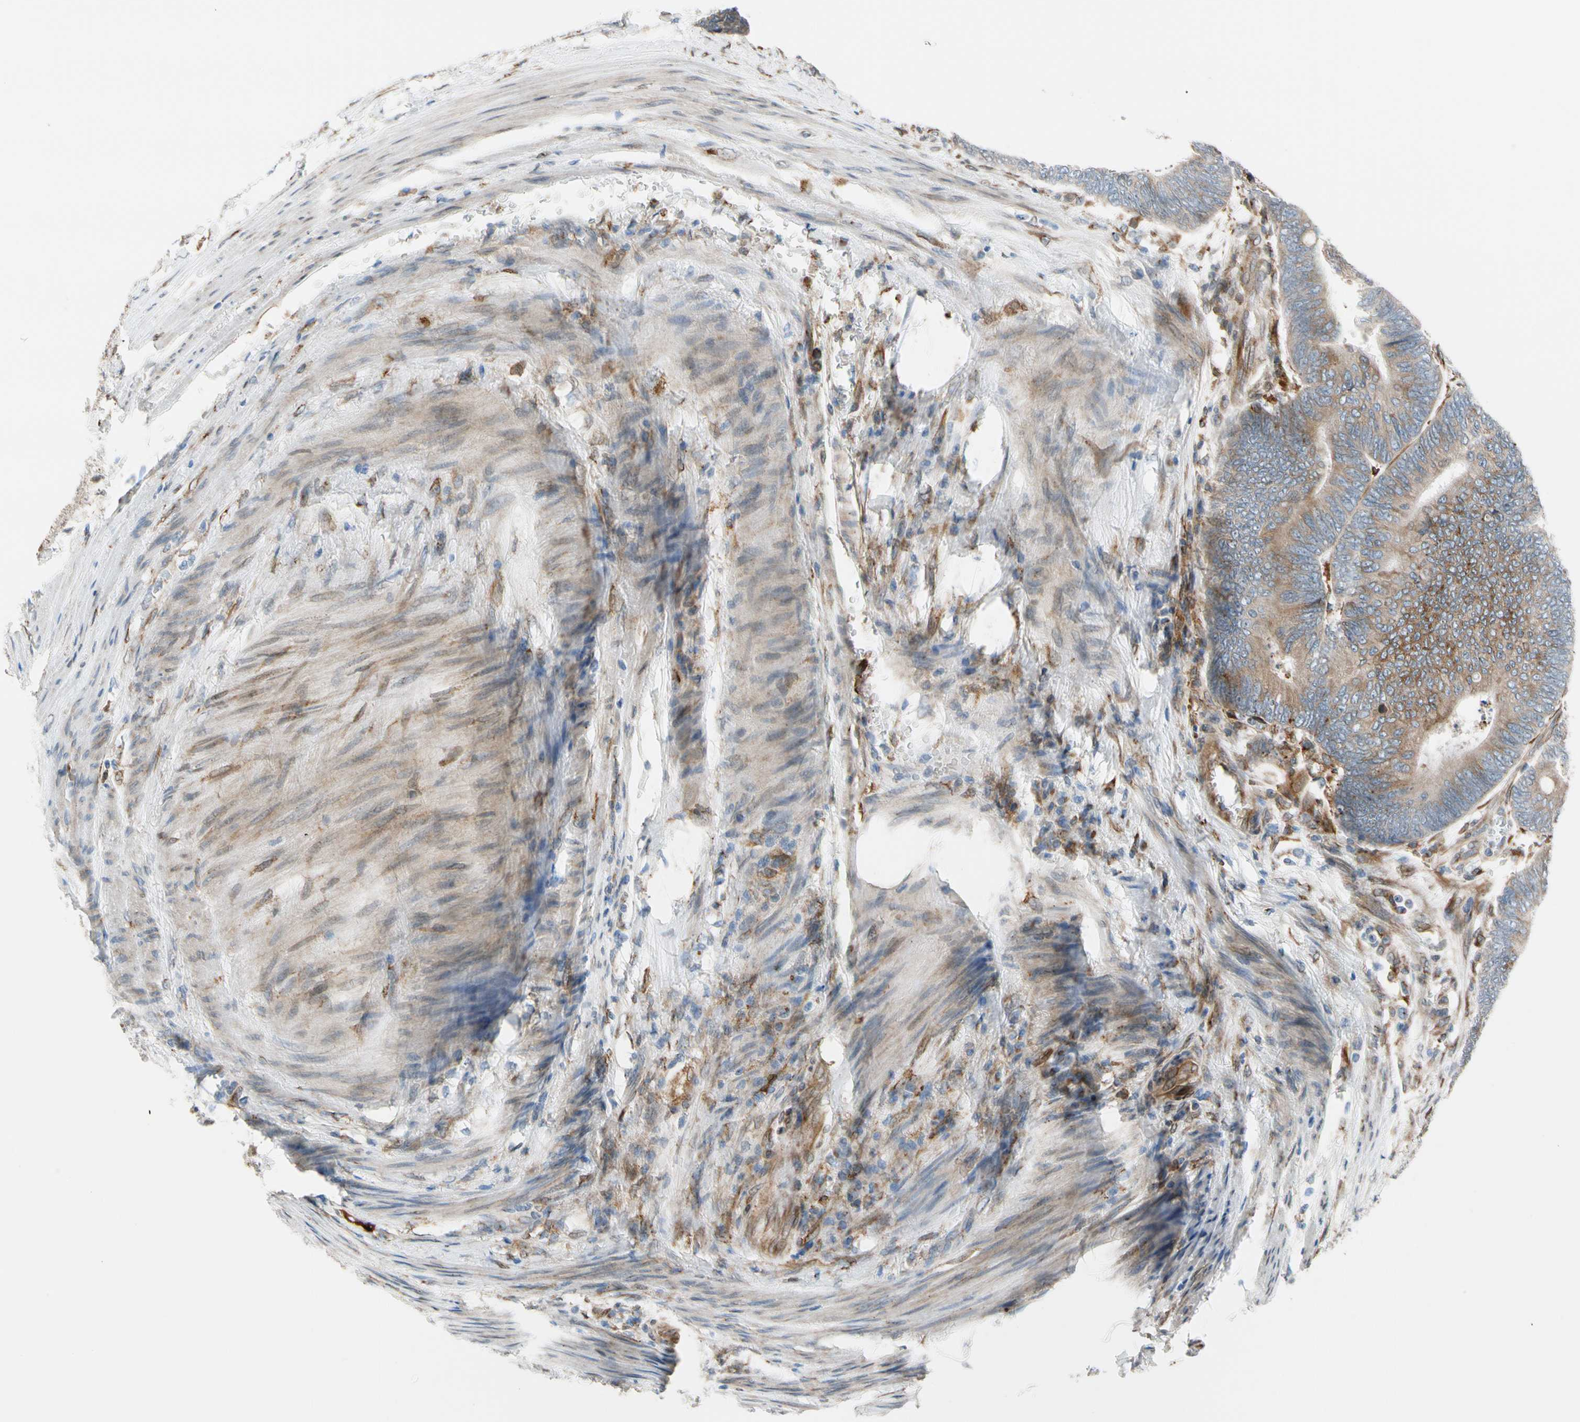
{"staining": {"intensity": "moderate", "quantity": ">75%", "location": "cytoplasmic/membranous"}, "tissue": "colorectal cancer", "cell_type": "Tumor cells", "image_type": "cancer", "snomed": [{"axis": "morphology", "description": "Normal tissue, NOS"}, {"axis": "morphology", "description": "Adenocarcinoma, NOS"}, {"axis": "topography", "description": "Rectum"}, {"axis": "topography", "description": "Peripheral nerve tissue"}], "caption": "Colorectal cancer stained with a protein marker exhibits moderate staining in tumor cells.", "gene": "NUCB1", "patient": {"sex": "male", "age": 92}}